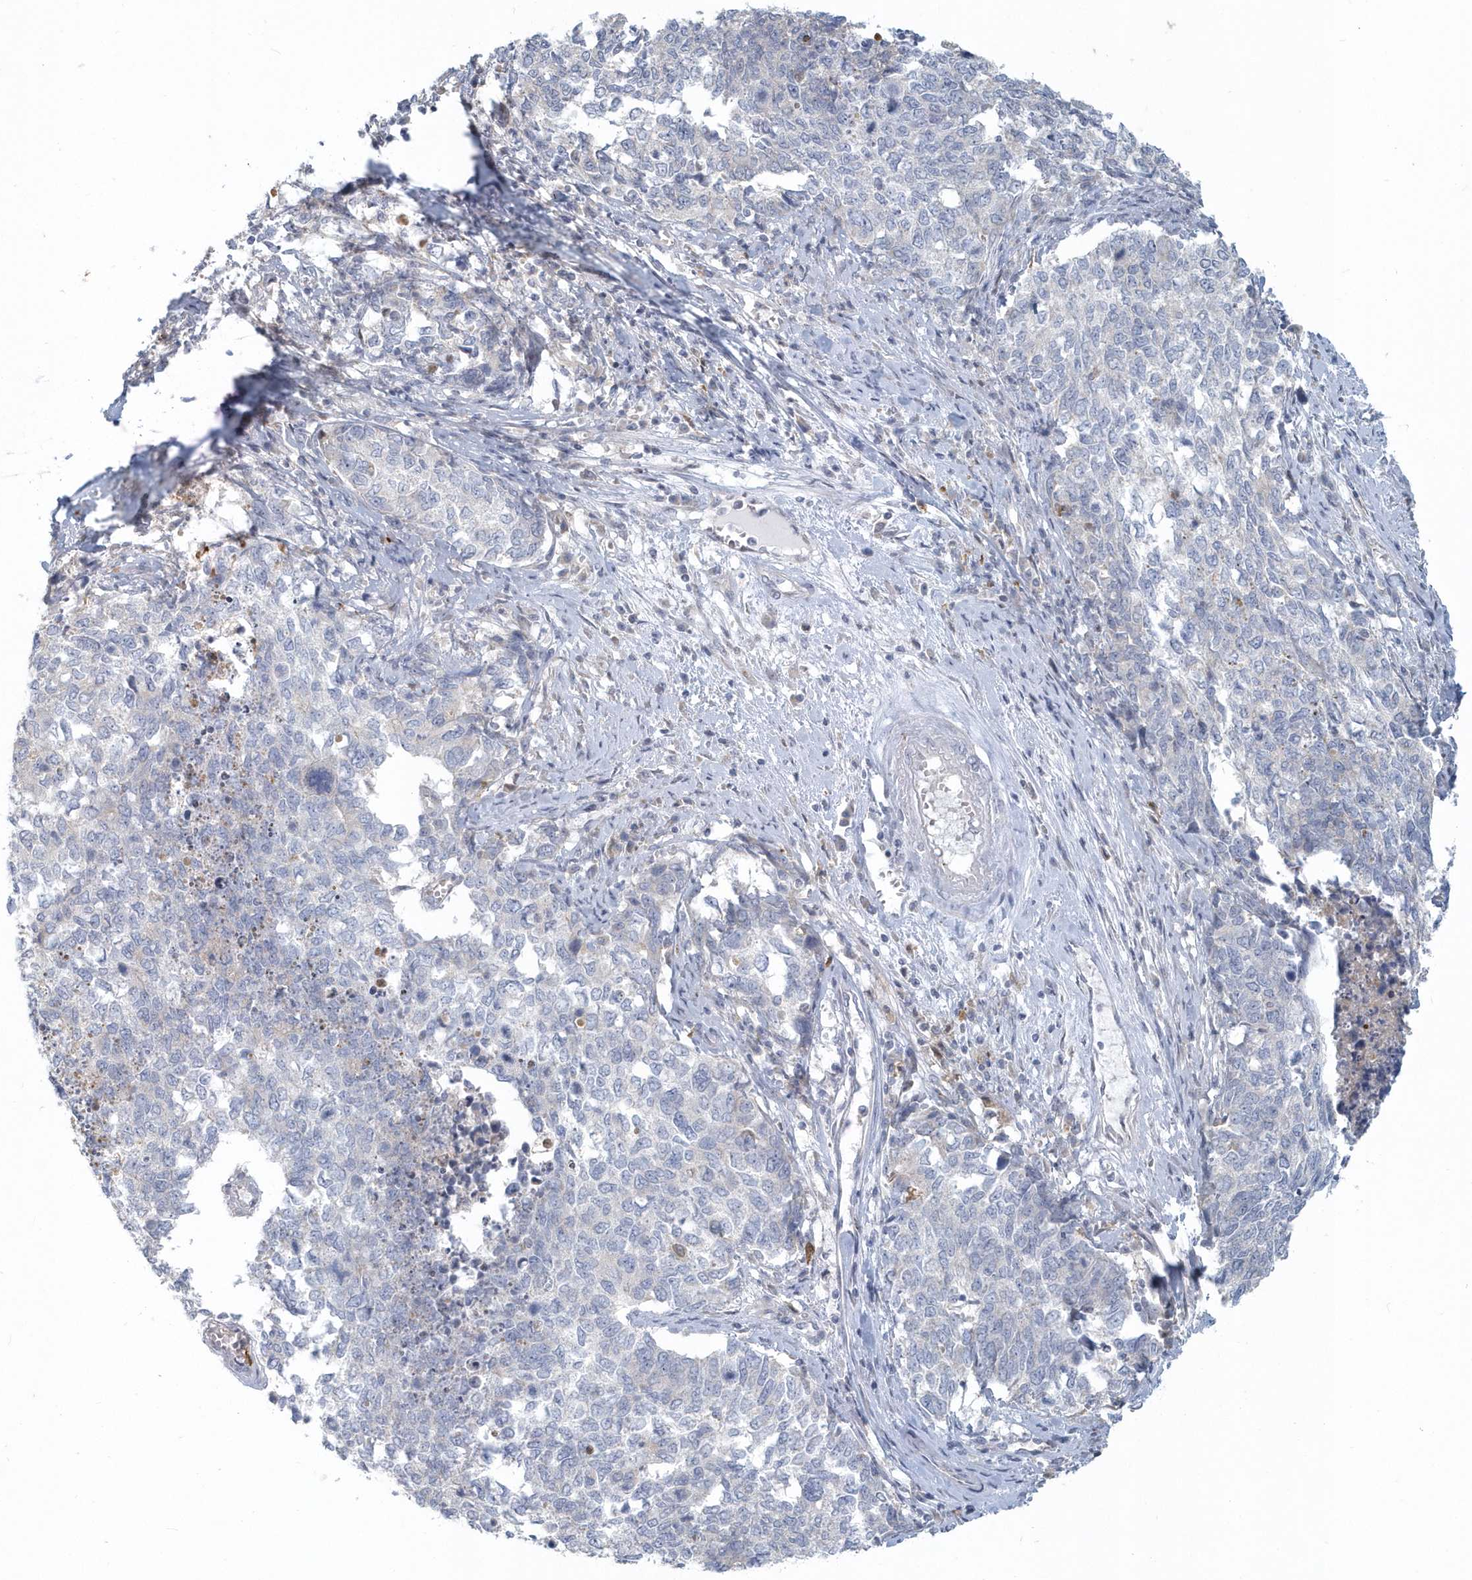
{"staining": {"intensity": "negative", "quantity": "none", "location": "none"}, "tissue": "cervical cancer", "cell_type": "Tumor cells", "image_type": "cancer", "snomed": [{"axis": "morphology", "description": "Squamous cell carcinoma, NOS"}, {"axis": "topography", "description": "Cervix"}], "caption": "DAB (3,3'-diaminobenzidine) immunohistochemical staining of human cervical cancer shows no significant staining in tumor cells.", "gene": "NAPB", "patient": {"sex": "female", "age": 63}}